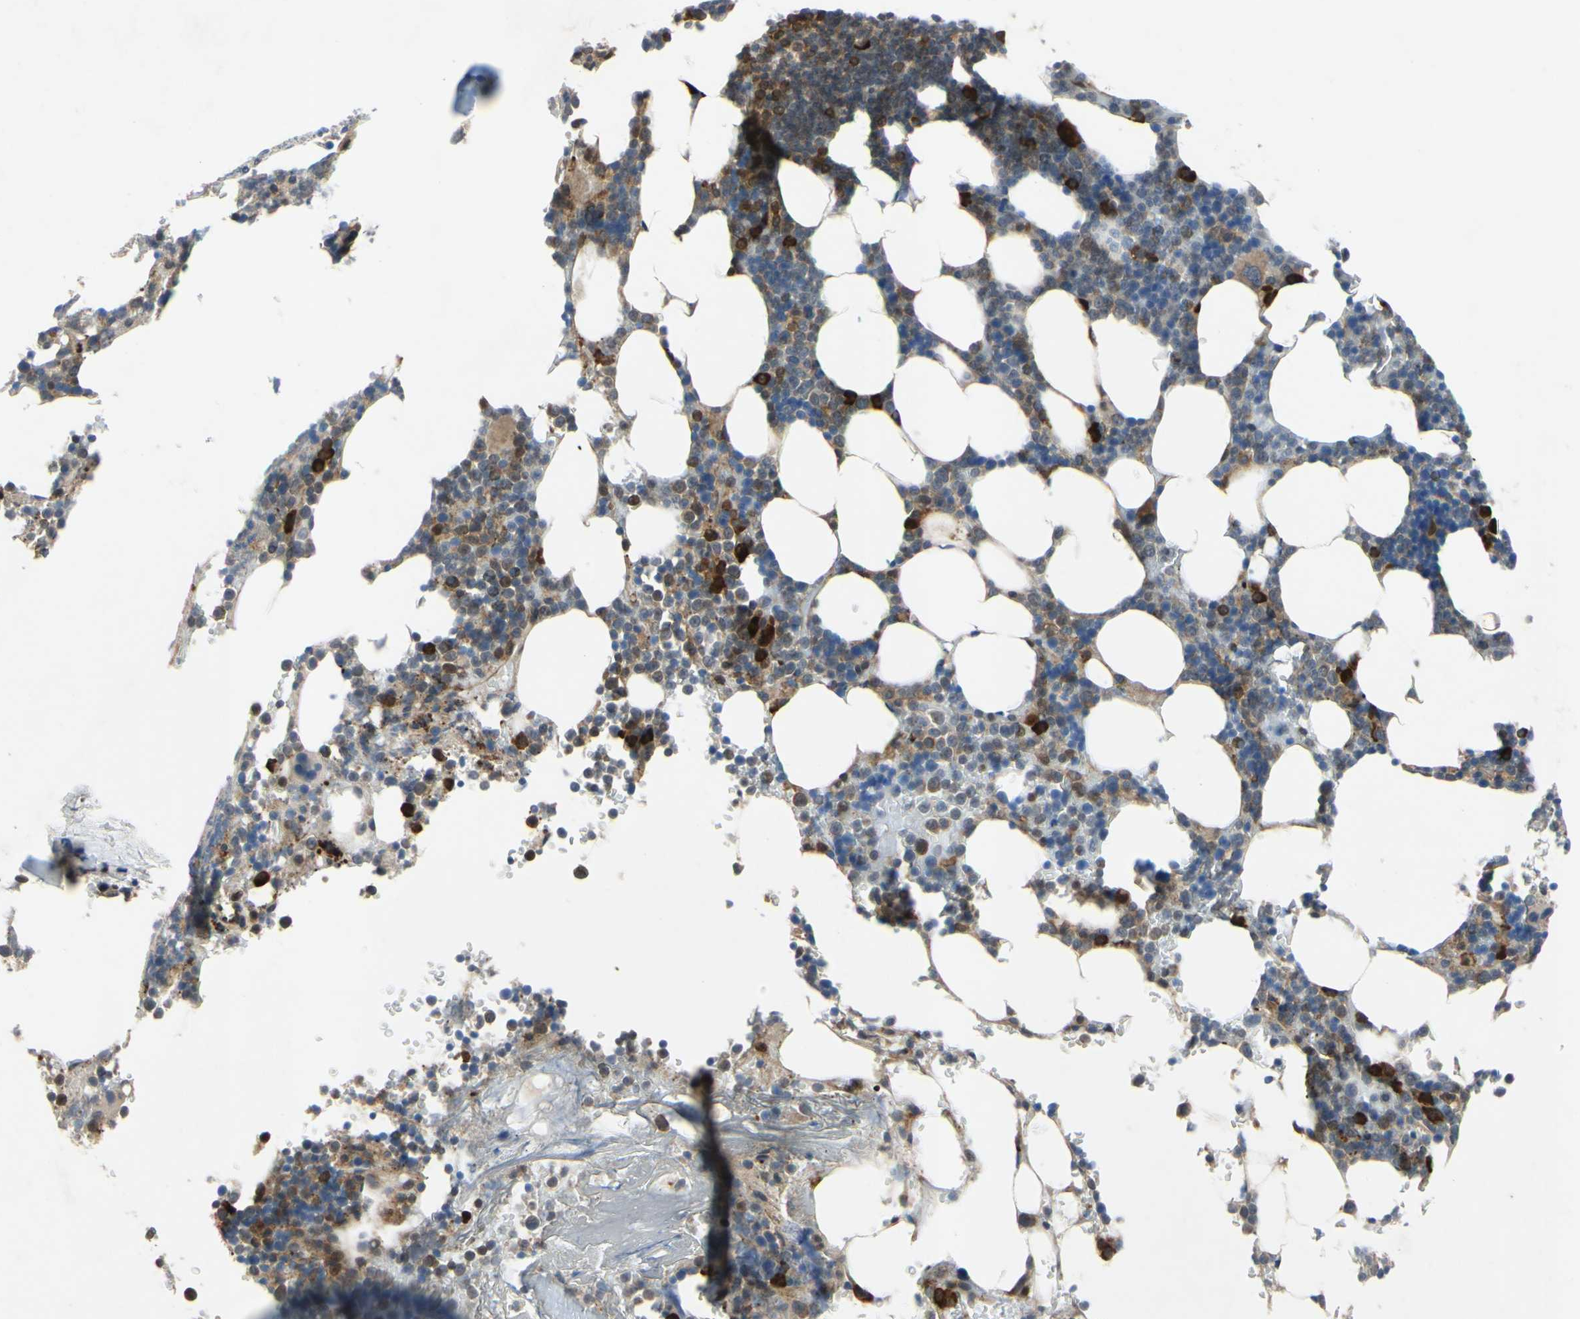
{"staining": {"intensity": "strong", "quantity": "<25%", "location": "cytoplasmic/membranous"}, "tissue": "bone marrow", "cell_type": "Hematopoietic cells", "image_type": "normal", "snomed": [{"axis": "morphology", "description": "Normal tissue, NOS"}, {"axis": "topography", "description": "Bone marrow"}], "caption": "Immunohistochemistry (IHC) of unremarkable human bone marrow shows medium levels of strong cytoplasmic/membranous positivity in about <25% of hematopoietic cells. (brown staining indicates protein expression, while blue staining denotes nuclei).", "gene": "XIAP", "patient": {"sex": "female", "age": 73}}